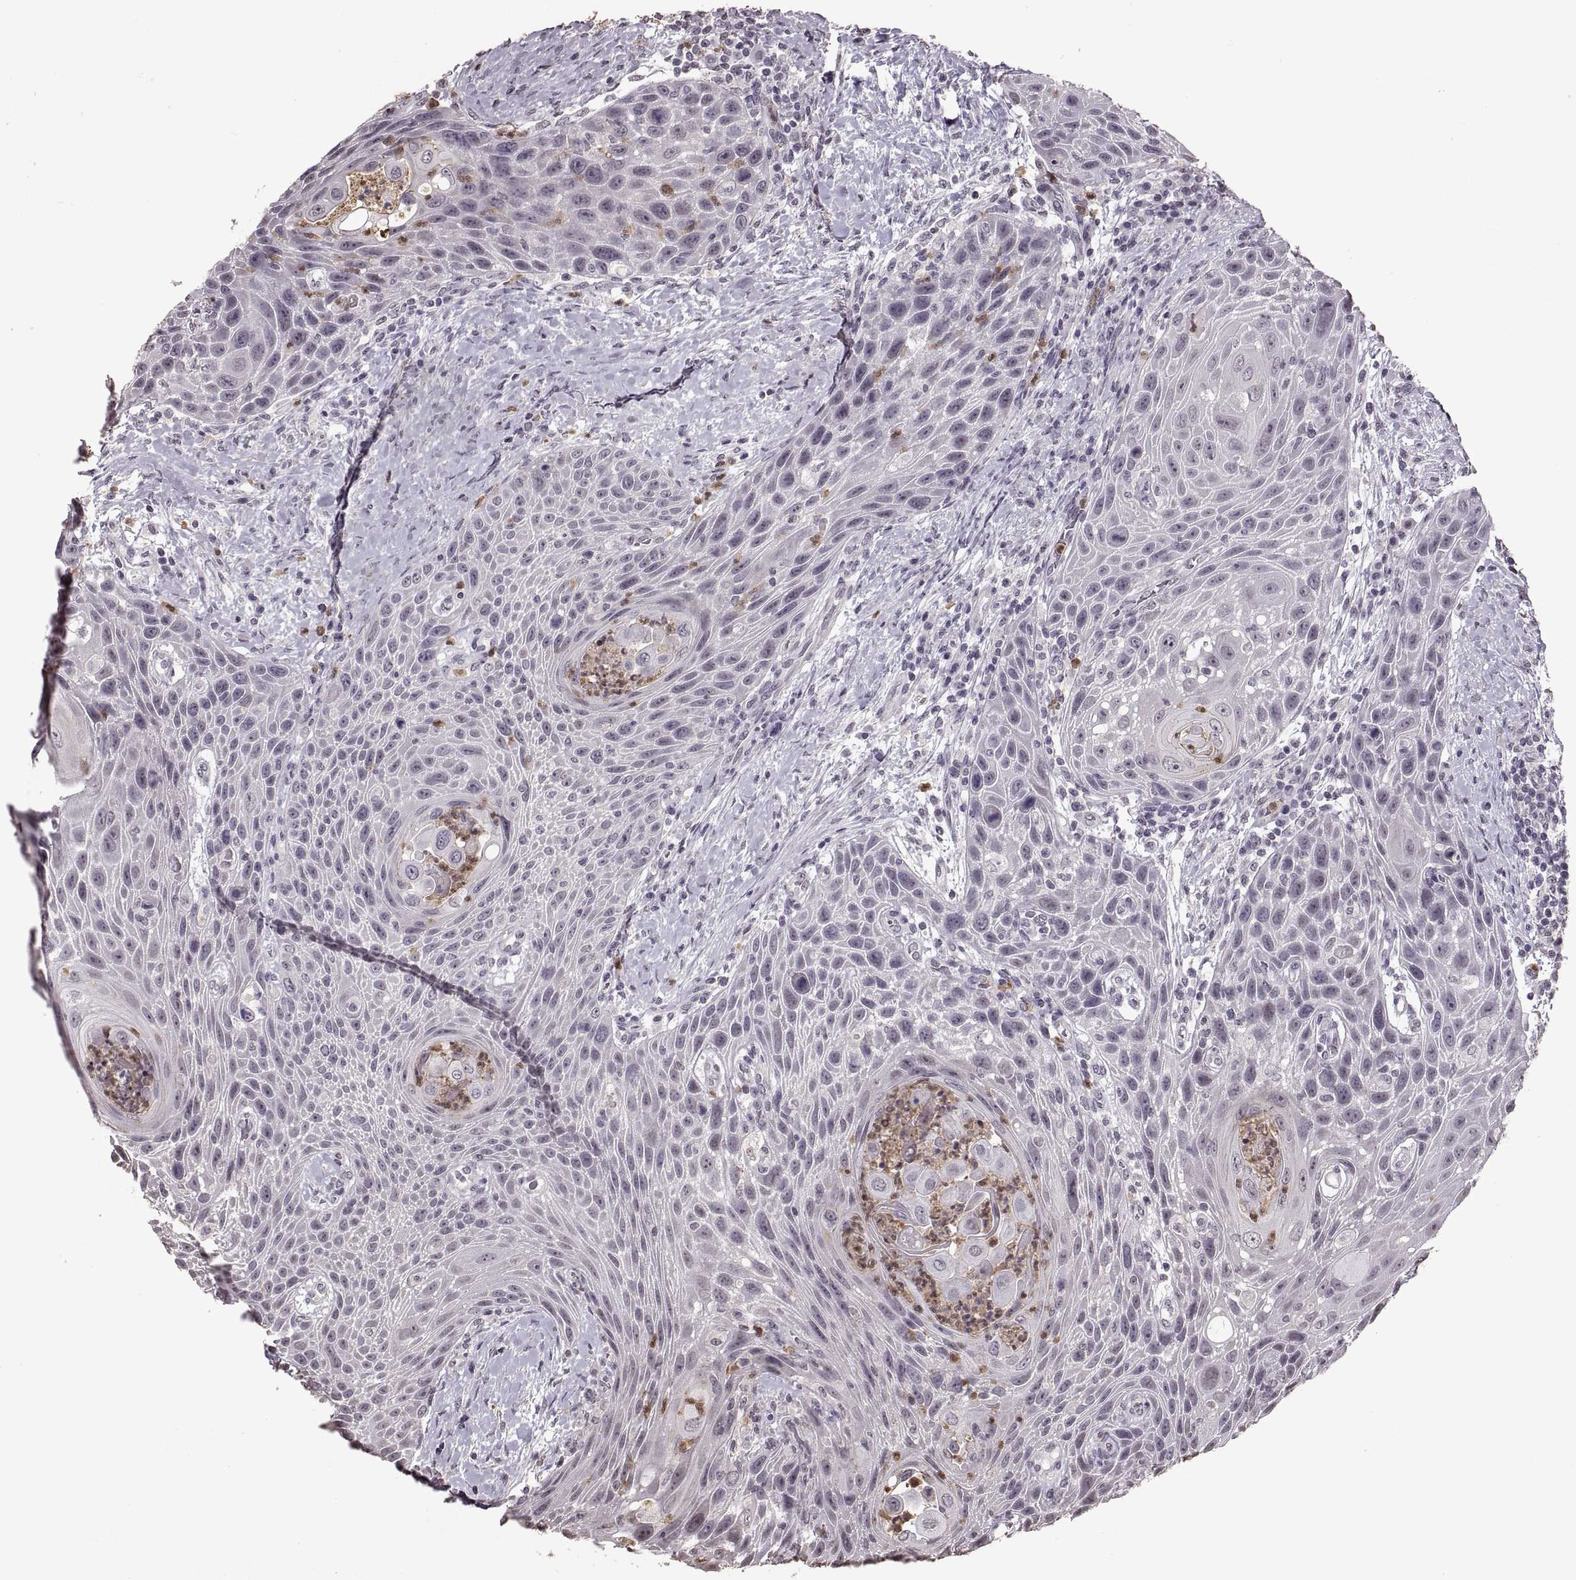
{"staining": {"intensity": "negative", "quantity": "none", "location": "none"}, "tissue": "head and neck cancer", "cell_type": "Tumor cells", "image_type": "cancer", "snomed": [{"axis": "morphology", "description": "Squamous cell carcinoma, NOS"}, {"axis": "topography", "description": "Head-Neck"}], "caption": "IHC histopathology image of neoplastic tissue: squamous cell carcinoma (head and neck) stained with DAB (3,3'-diaminobenzidine) demonstrates no significant protein staining in tumor cells.", "gene": "PALS1", "patient": {"sex": "male", "age": 69}}